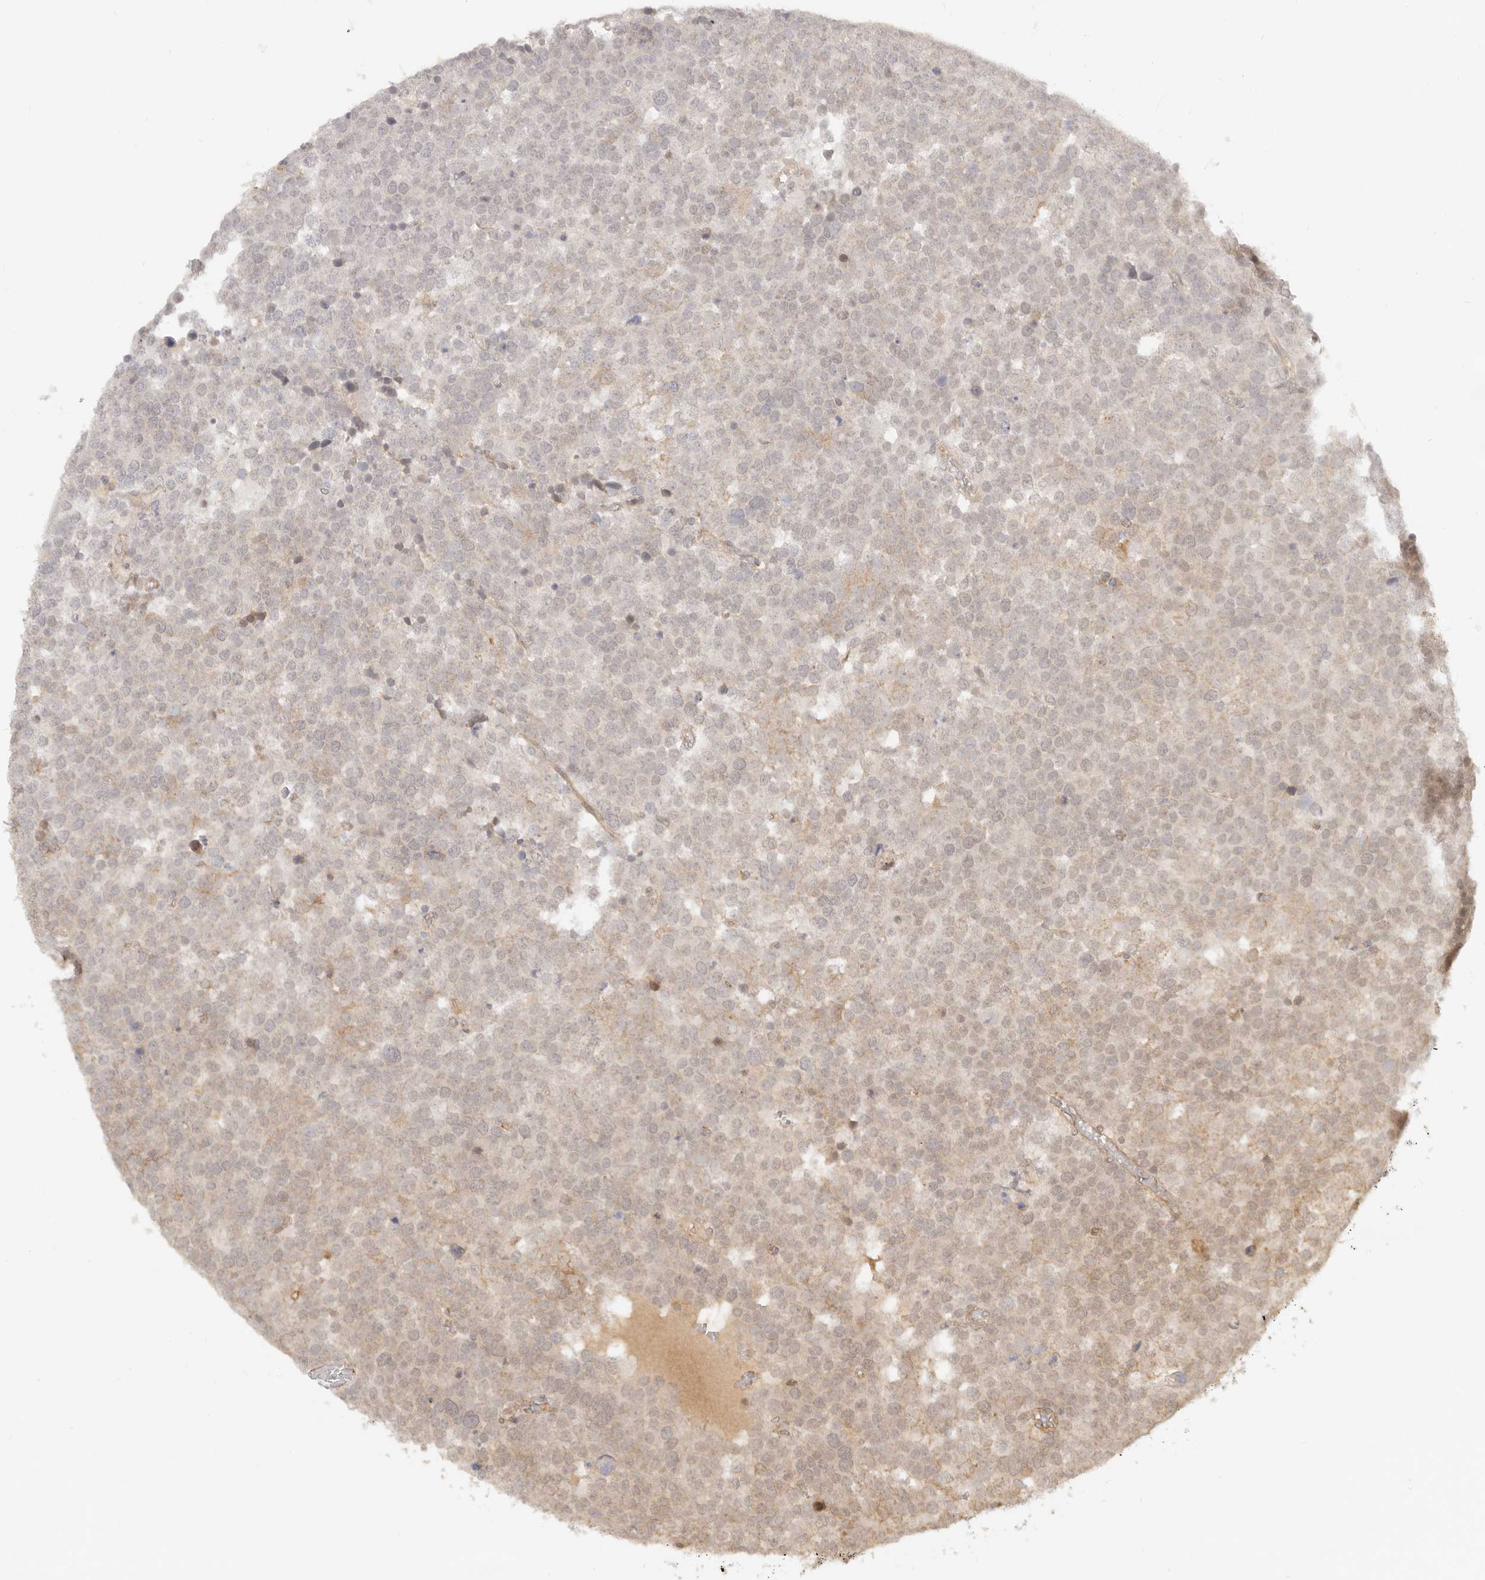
{"staining": {"intensity": "weak", "quantity": "<25%", "location": "cytoplasmic/membranous"}, "tissue": "testis cancer", "cell_type": "Tumor cells", "image_type": "cancer", "snomed": [{"axis": "morphology", "description": "Seminoma, NOS"}, {"axis": "topography", "description": "Testis"}], "caption": "Seminoma (testis) was stained to show a protein in brown. There is no significant positivity in tumor cells. (DAB (3,3'-diaminobenzidine) immunohistochemistry (IHC) with hematoxylin counter stain).", "gene": "BAALC", "patient": {"sex": "male", "age": 71}}